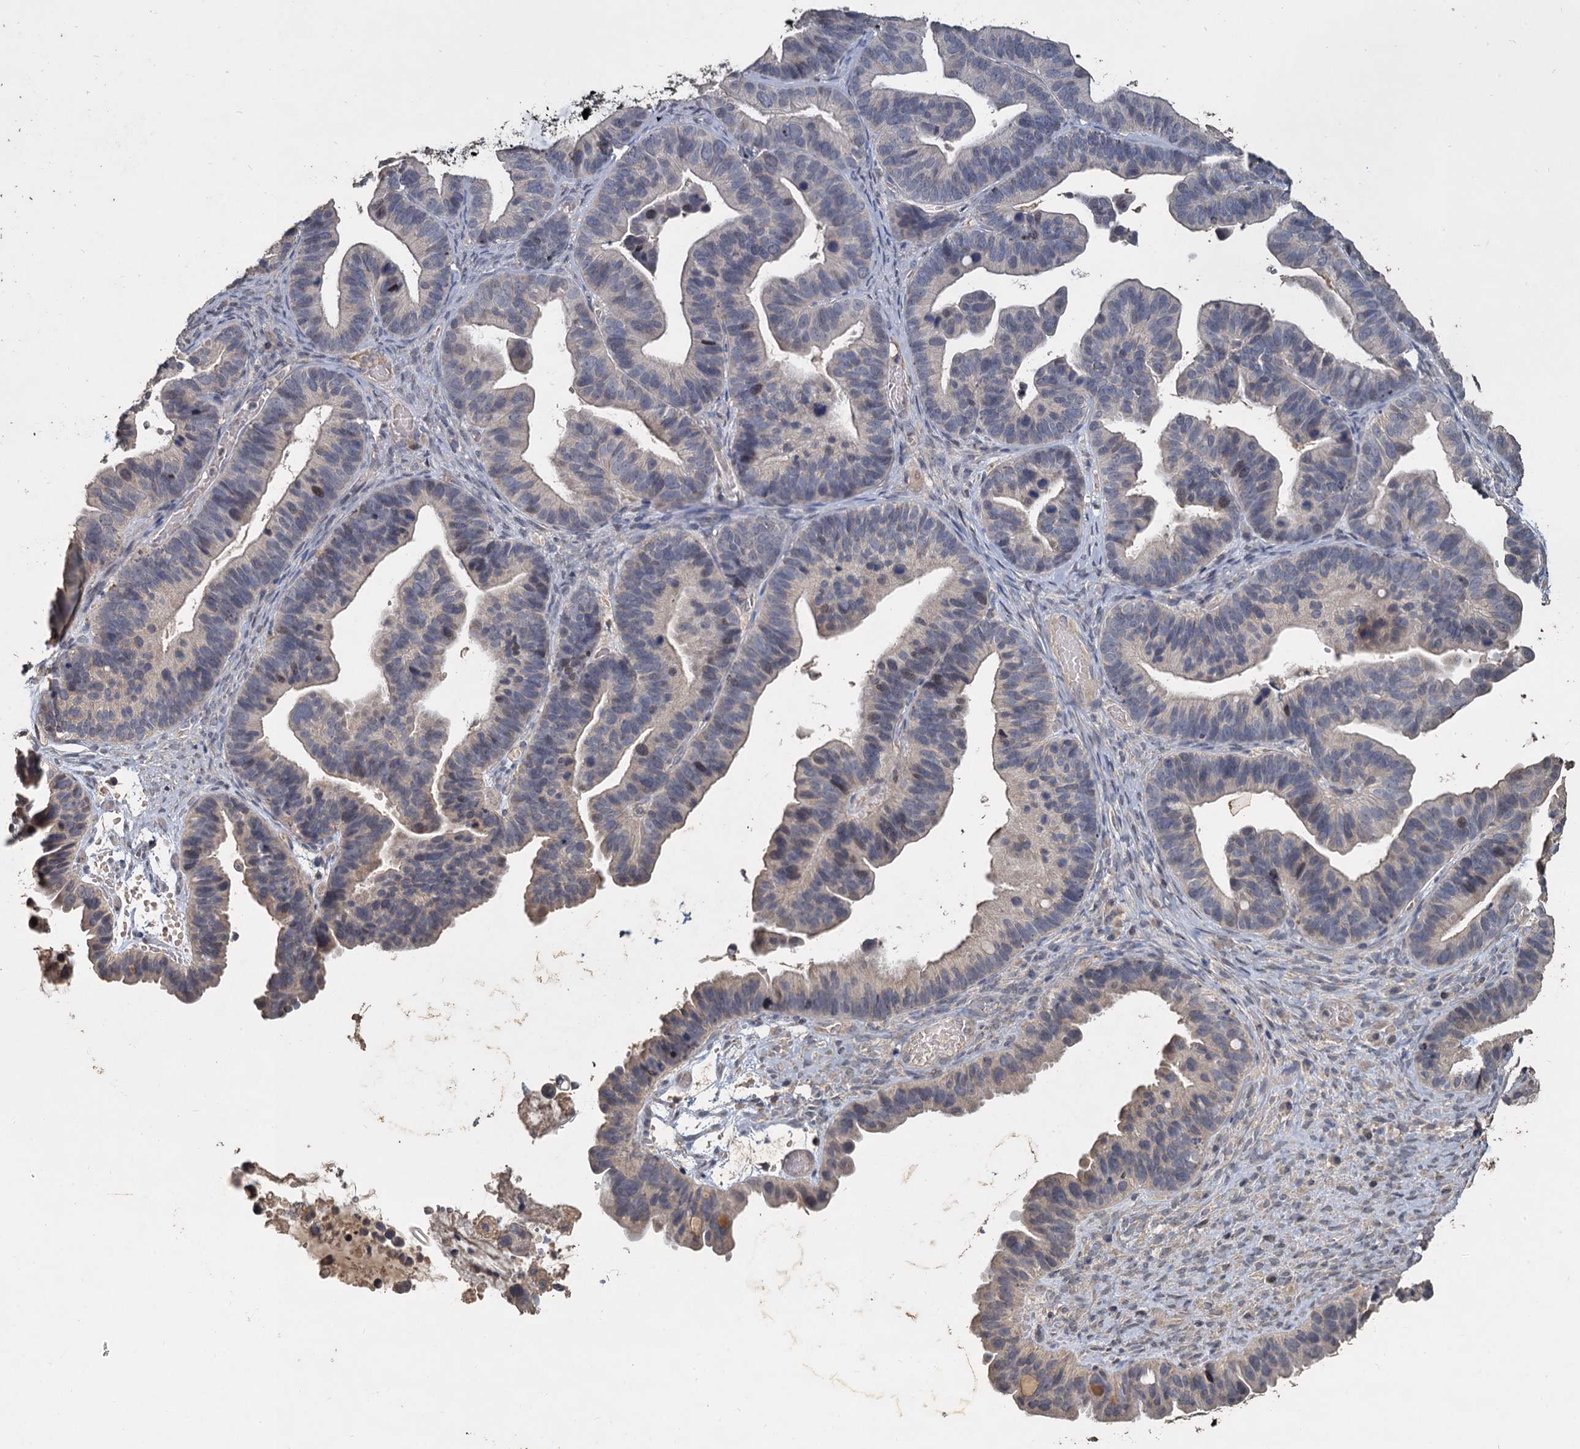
{"staining": {"intensity": "weak", "quantity": "<25%", "location": "cytoplasmic/membranous"}, "tissue": "ovarian cancer", "cell_type": "Tumor cells", "image_type": "cancer", "snomed": [{"axis": "morphology", "description": "Cystadenocarcinoma, serous, NOS"}, {"axis": "topography", "description": "Ovary"}], "caption": "Micrograph shows no significant protein positivity in tumor cells of ovarian cancer. Brightfield microscopy of immunohistochemistry (IHC) stained with DAB (brown) and hematoxylin (blue), captured at high magnification.", "gene": "CCDC61", "patient": {"sex": "female", "age": 56}}